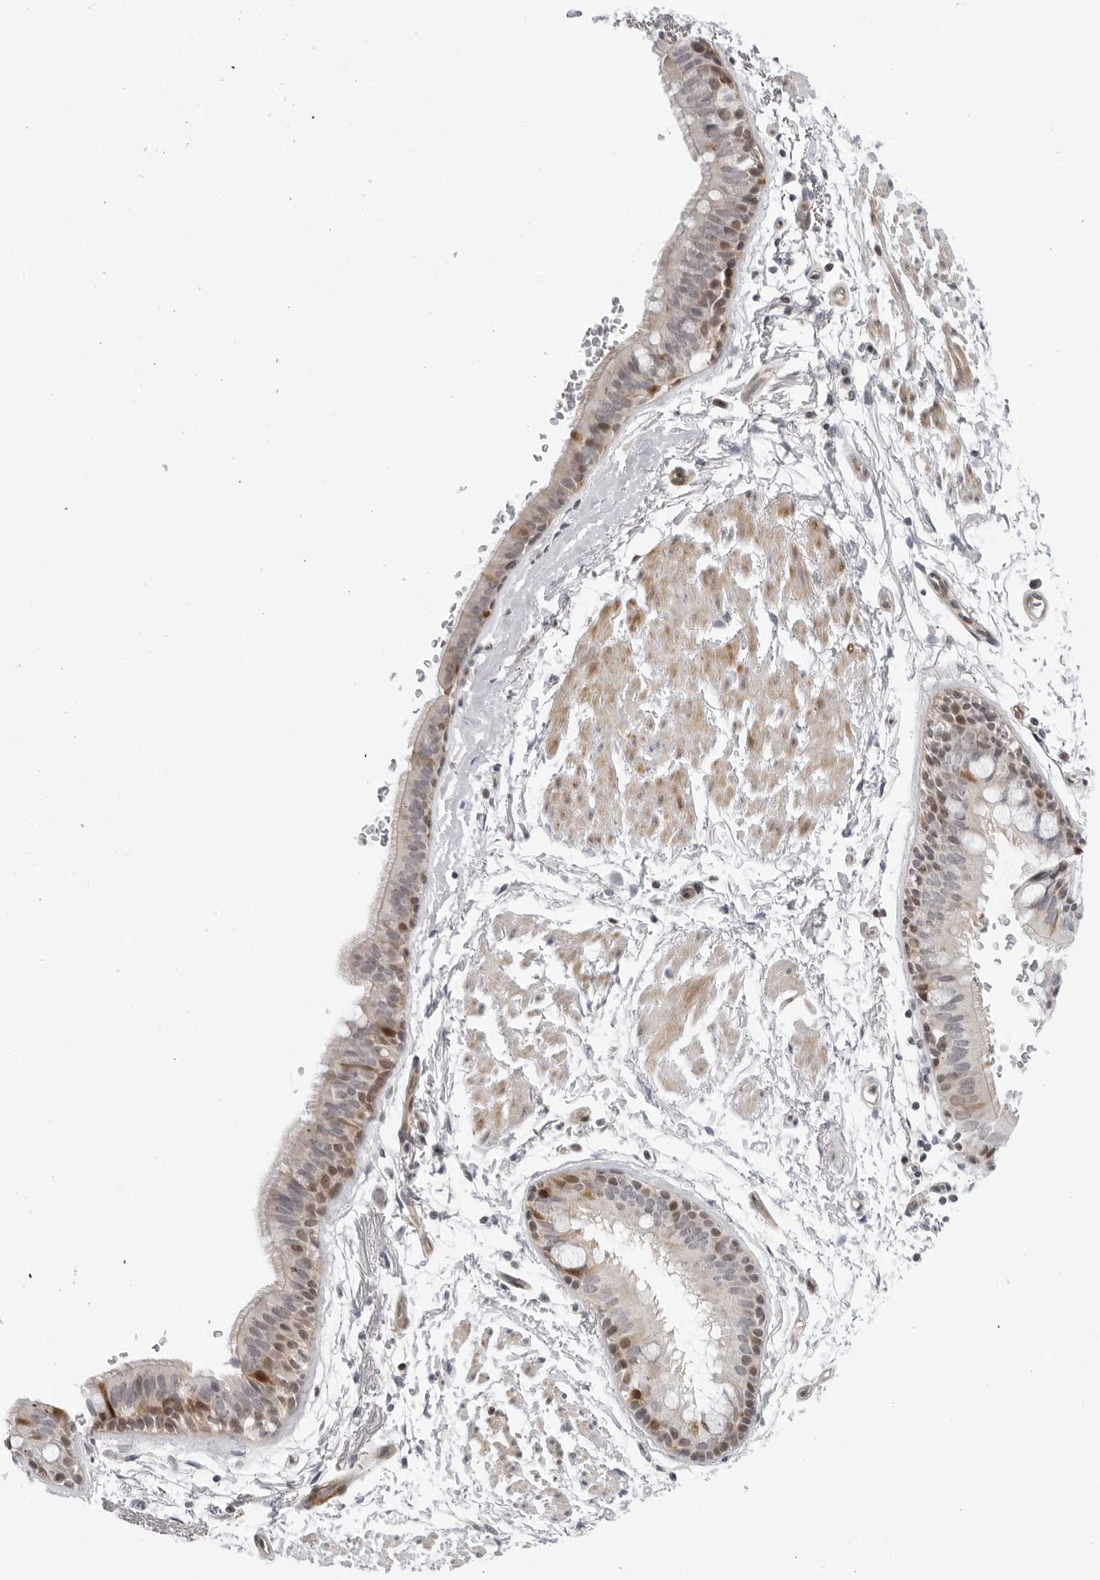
{"staining": {"intensity": "moderate", "quantity": "<25%", "location": "nuclear"}, "tissue": "bronchus", "cell_type": "Respiratory epithelial cells", "image_type": "normal", "snomed": [{"axis": "morphology", "description": "Normal tissue, NOS"}, {"axis": "topography", "description": "Lymph node"}, {"axis": "topography", "description": "Bronchus"}], "caption": "Protein staining exhibits moderate nuclear expression in approximately <25% of respiratory epithelial cells in unremarkable bronchus.", "gene": "SUGCT", "patient": {"sex": "female", "age": 70}}